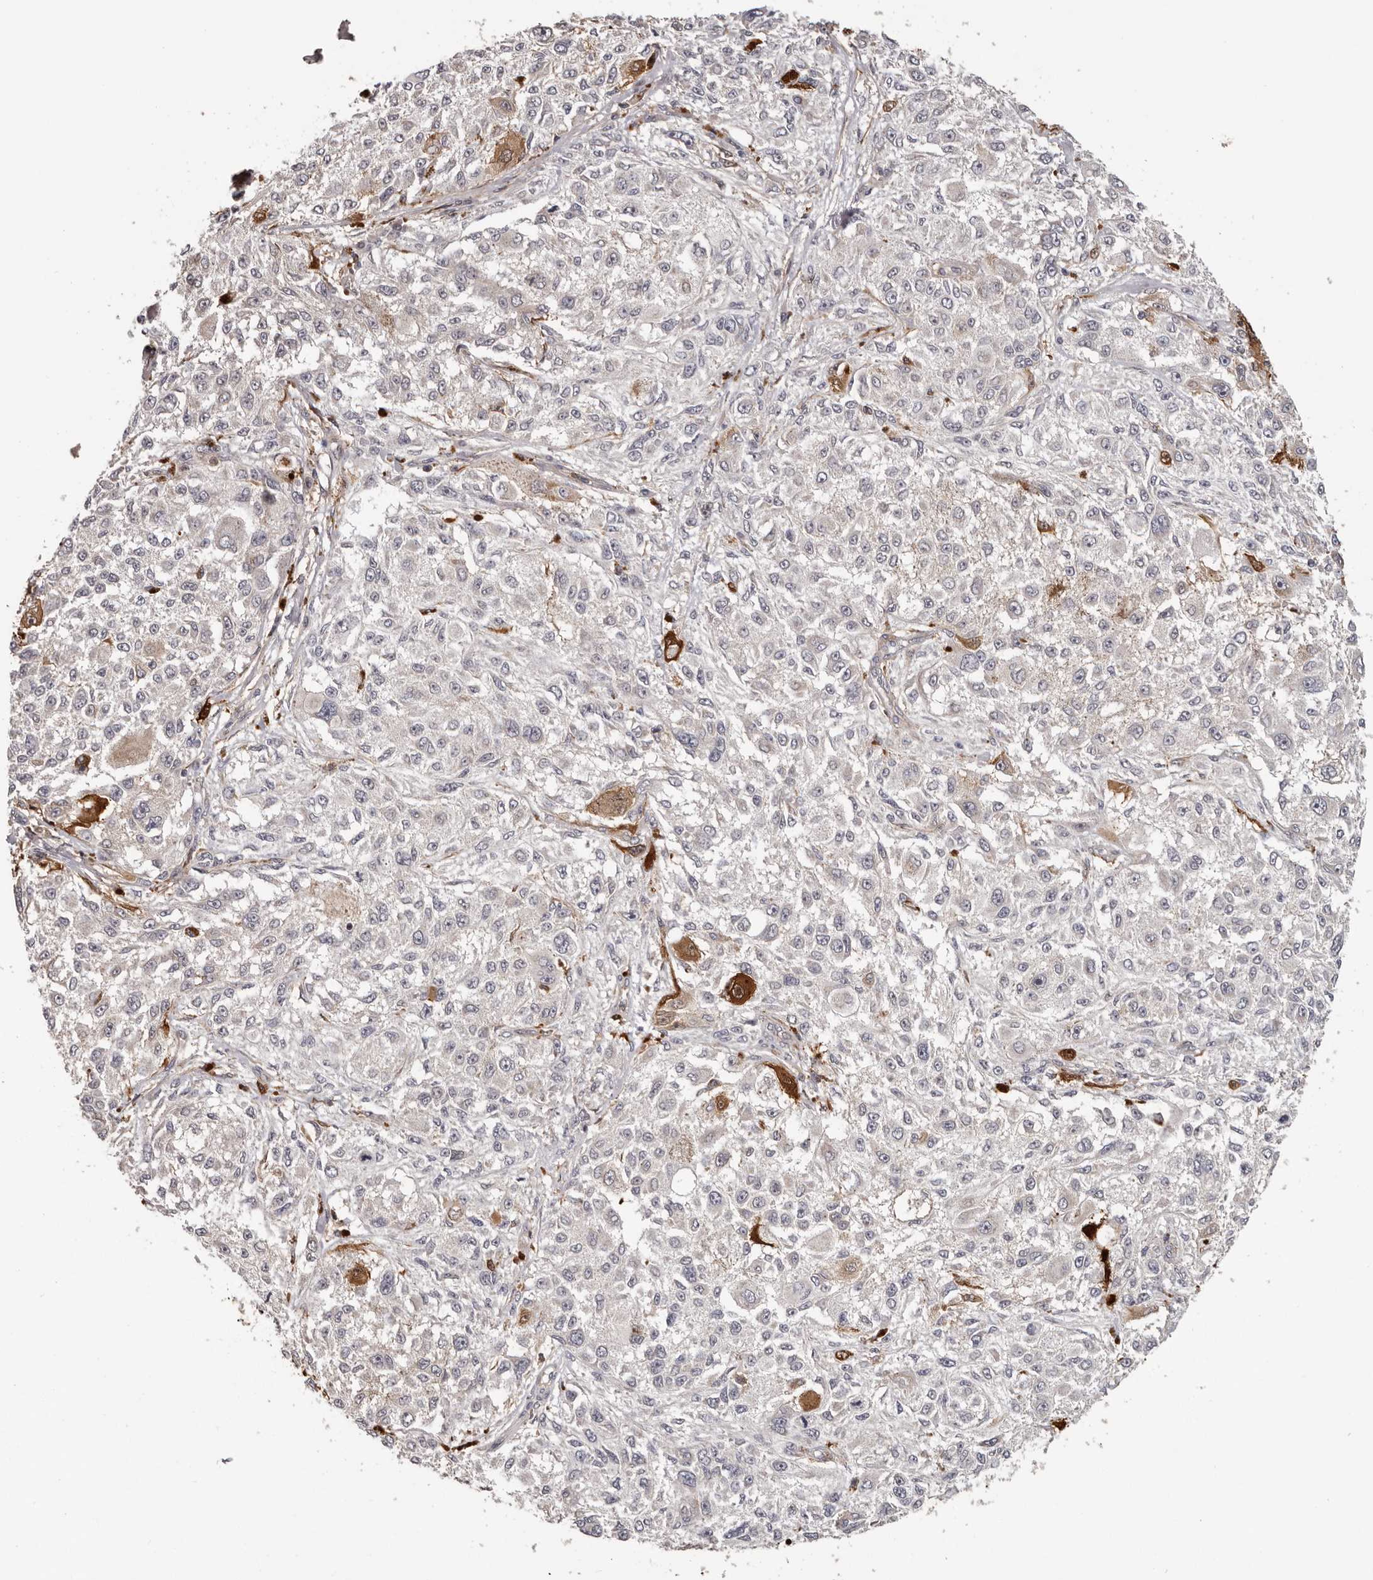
{"staining": {"intensity": "negative", "quantity": "none", "location": "none"}, "tissue": "melanoma", "cell_type": "Tumor cells", "image_type": "cancer", "snomed": [{"axis": "morphology", "description": "Necrosis, NOS"}, {"axis": "morphology", "description": "Malignant melanoma, NOS"}, {"axis": "topography", "description": "Skin"}], "caption": "This is a photomicrograph of IHC staining of melanoma, which shows no staining in tumor cells.", "gene": "PRR12", "patient": {"sex": "female", "age": 87}}